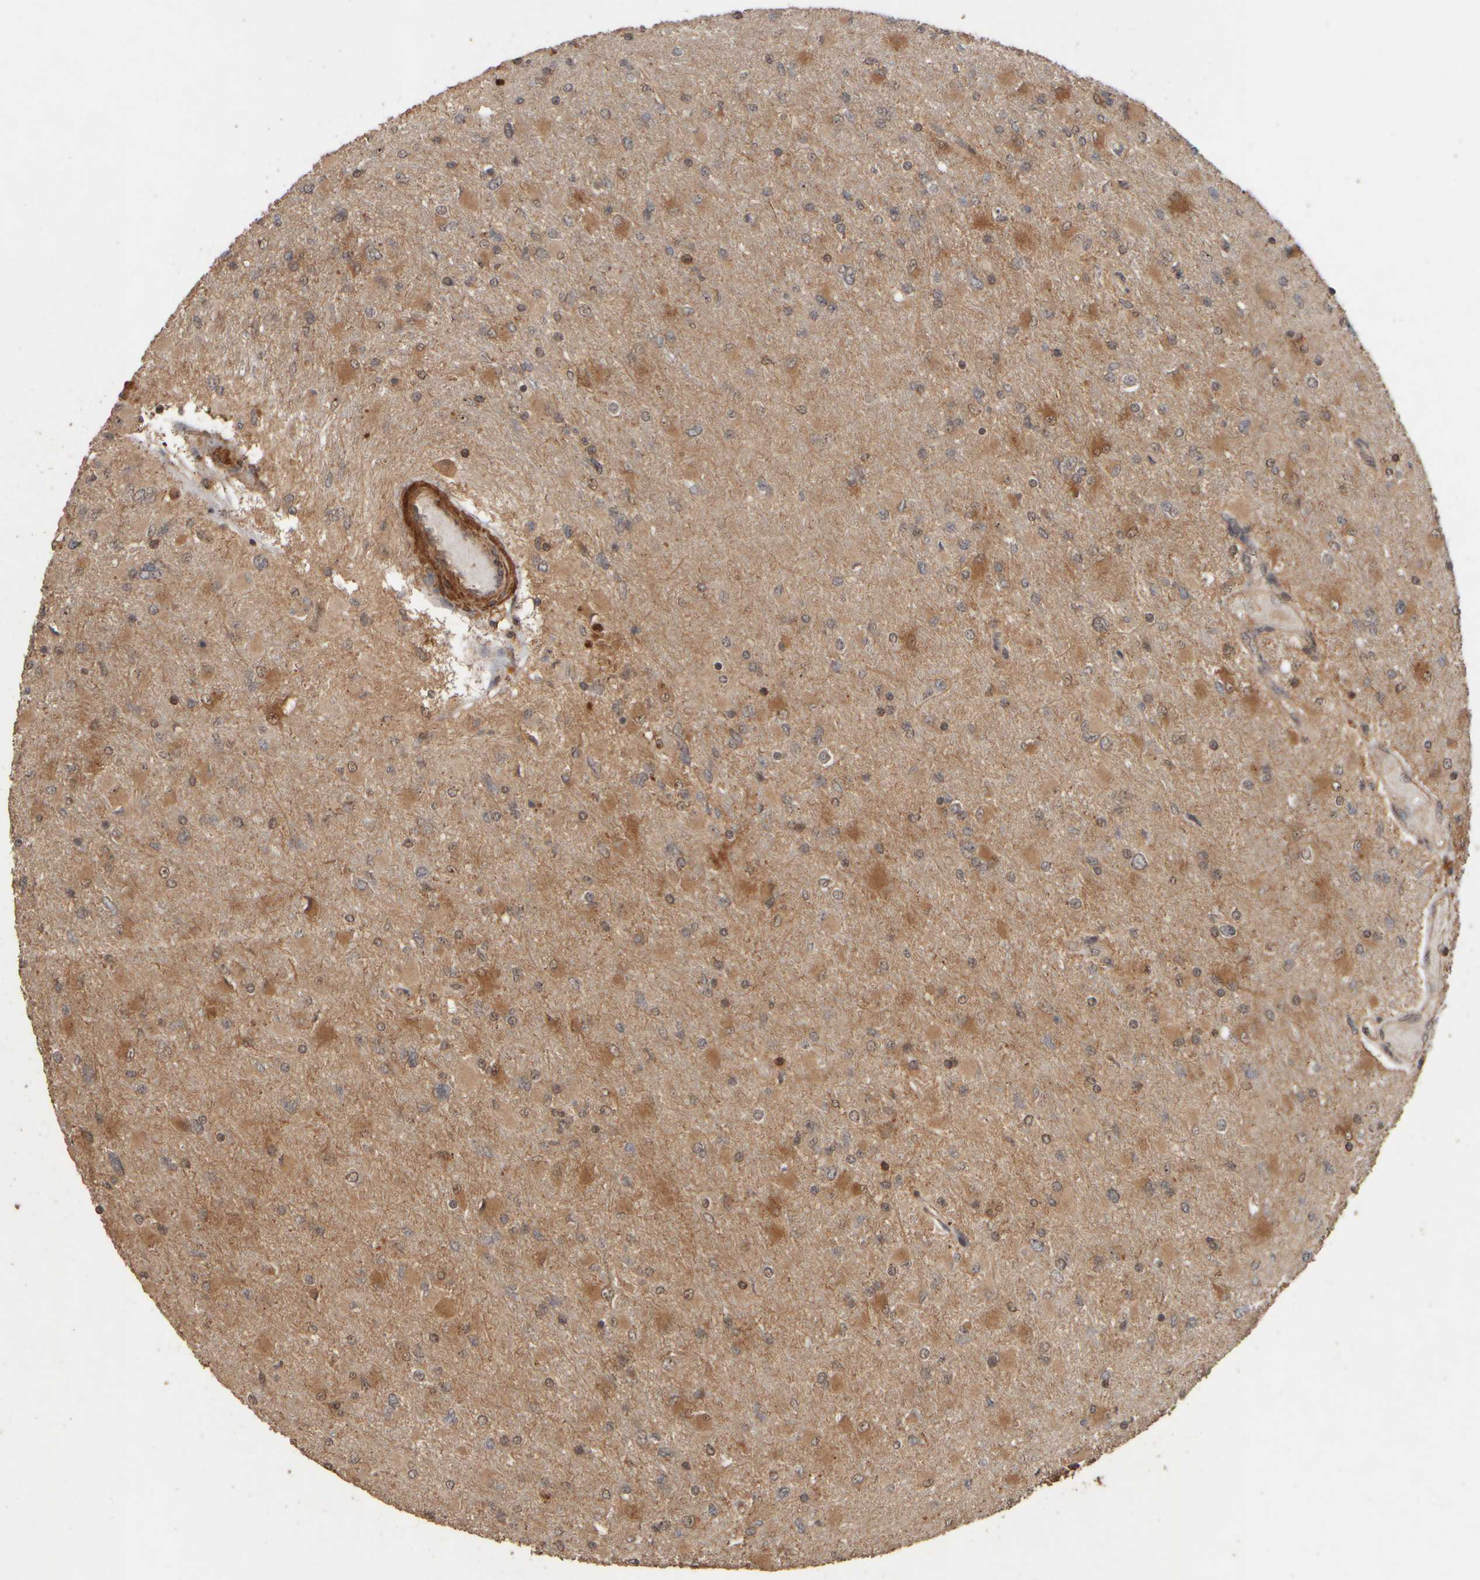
{"staining": {"intensity": "moderate", "quantity": "25%-75%", "location": "cytoplasmic/membranous,nuclear"}, "tissue": "glioma", "cell_type": "Tumor cells", "image_type": "cancer", "snomed": [{"axis": "morphology", "description": "Glioma, malignant, High grade"}, {"axis": "topography", "description": "Cerebral cortex"}], "caption": "Protein positivity by immunohistochemistry (IHC) displays moderate cytoplasmic/membranous and nuclear positivity in approximately 25%-75% of tumor cells in malignant glioma (high-grade).", "gene": "SPHK1", "patient": {"sex": "female", "age": 36}}